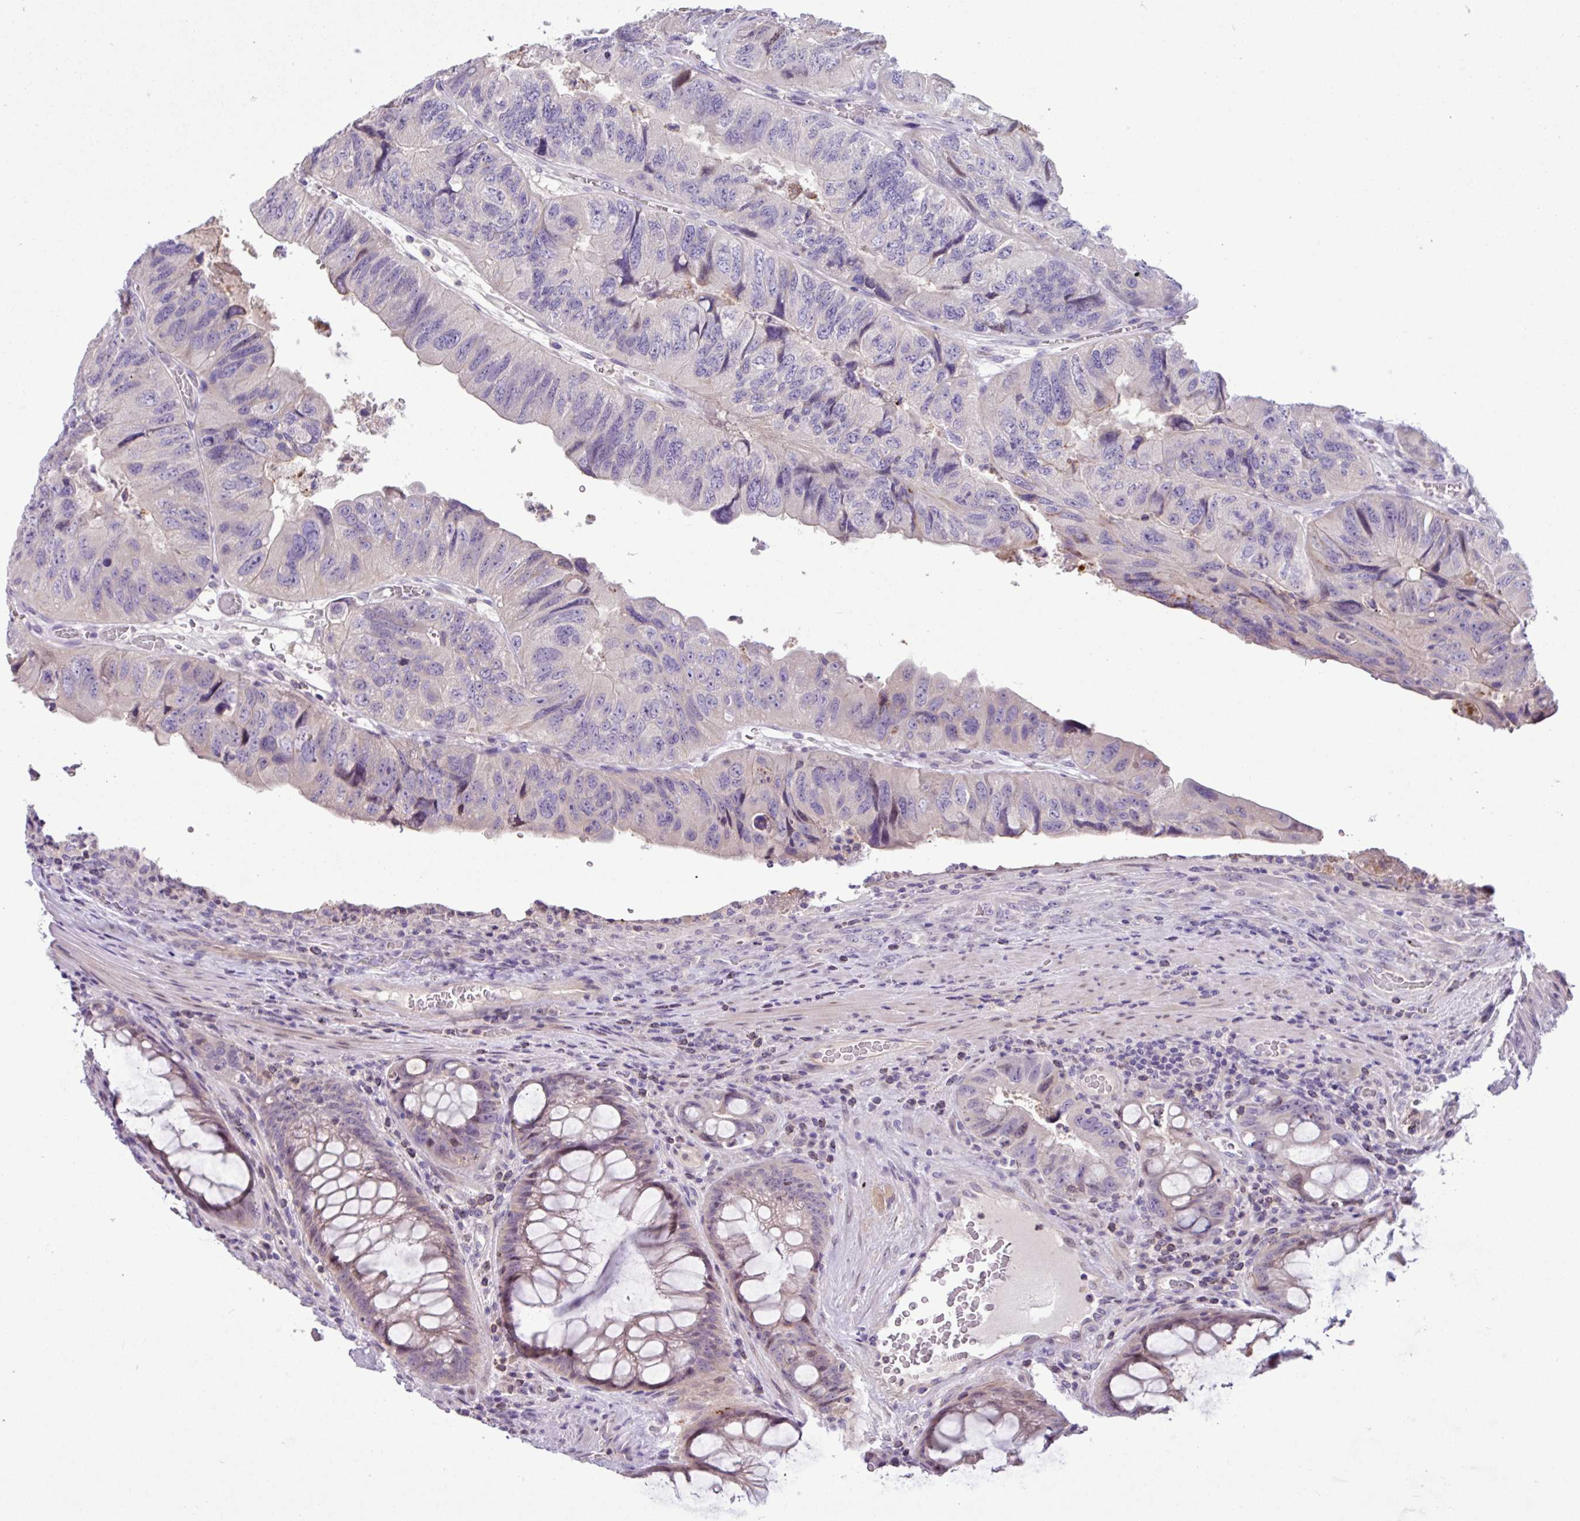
{"staining": {"intensity": "negative", "quantity": "none", "location": "none"}, "tissue": "colorectal cancer", "cell_type": "Tumor cells", "image_type": "cancer", "snomed": [{"axis": "morphology", "description": "Adenocarcinoma, NOS"}, {"axis": "topography", "description": "Rectum"}], "caption": "This is an IHC histopathology image of human adenocarcinoma (colorectal). There is no expression in tumor cells.", "gene": "PNLDC1", "patient": {"sex": "male", "age": 63}}